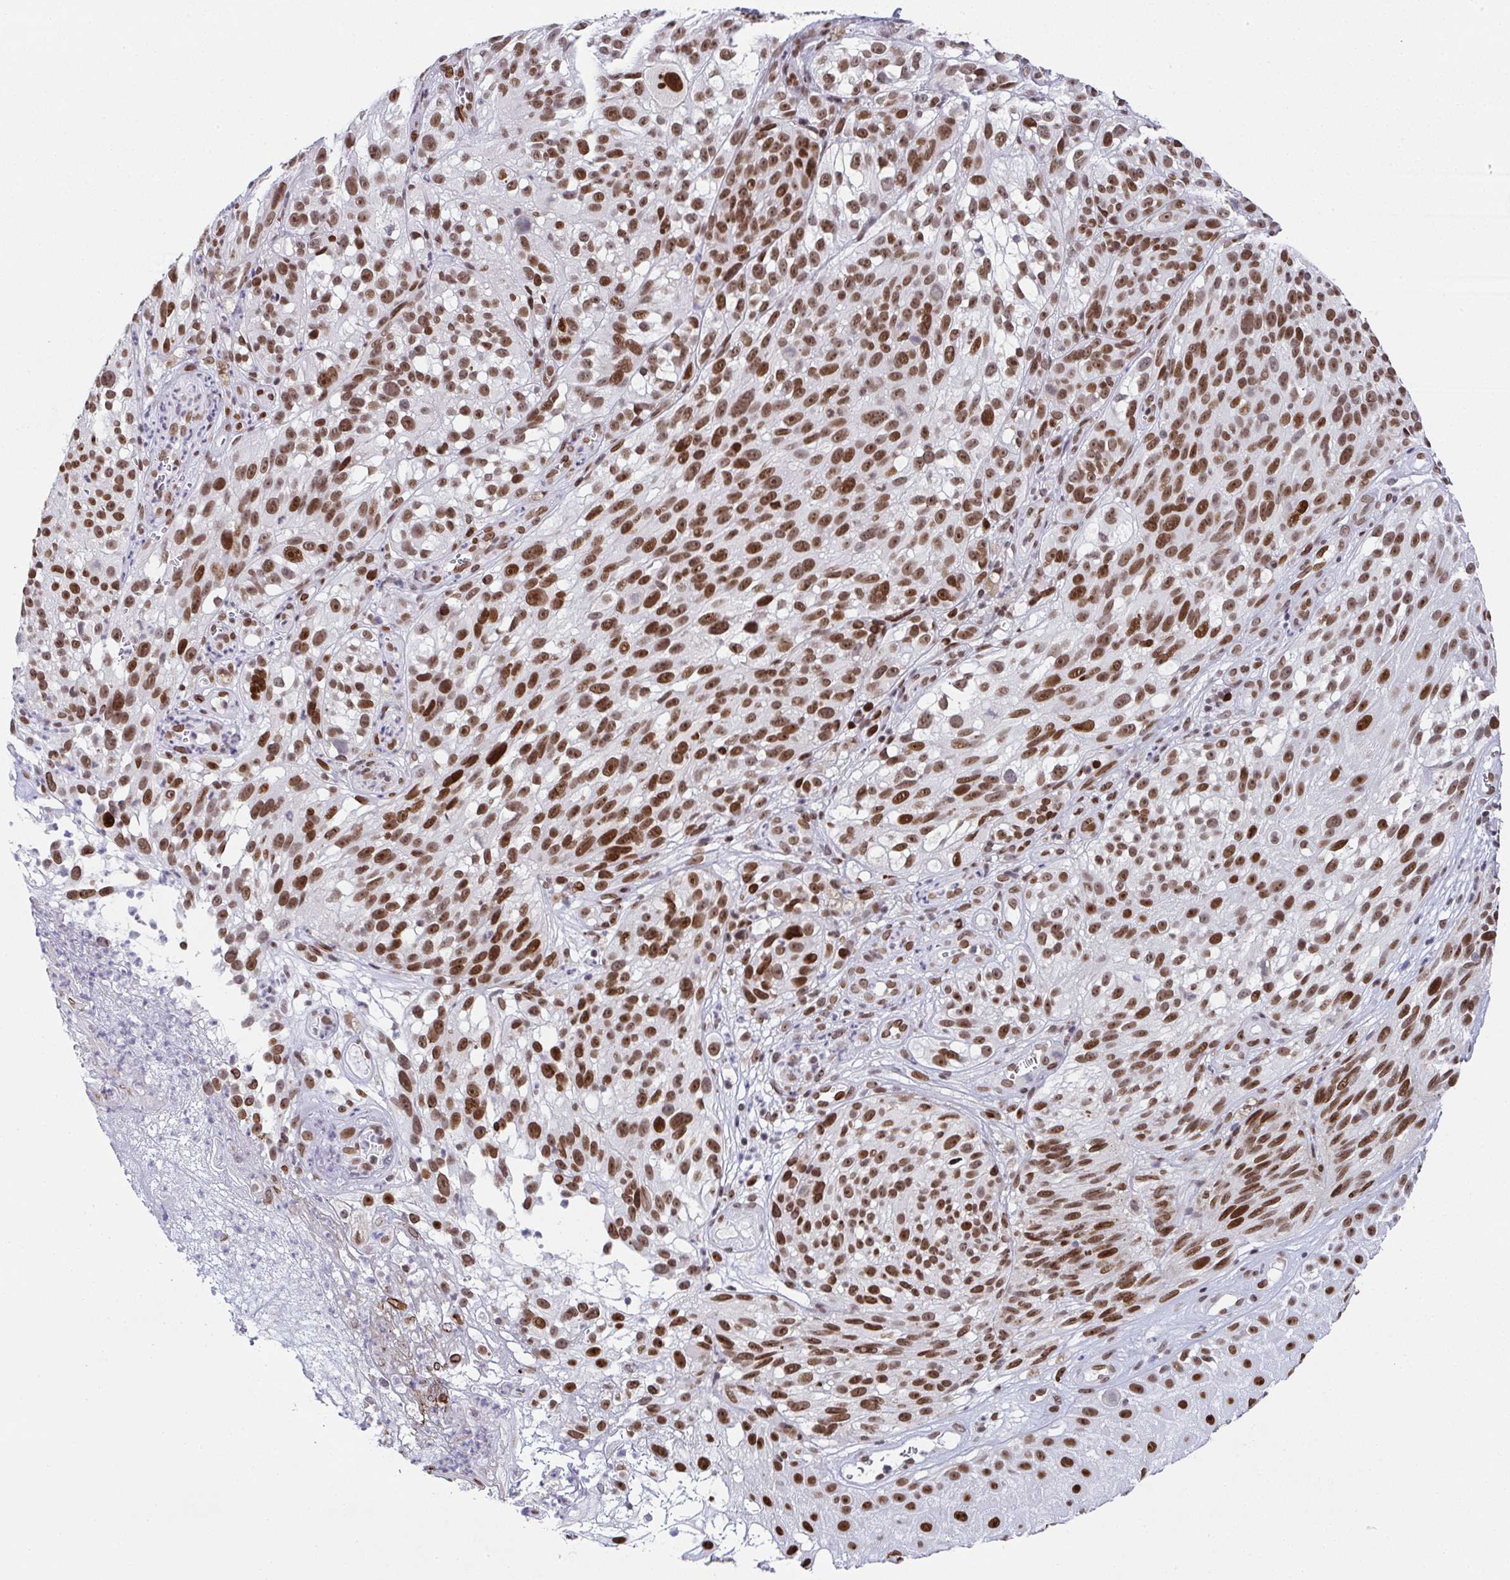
{"staining": {"intensity": "moderate", "quantity": ">75%", "location": "nuclear"}, "tissue": "melanoma", "cell_type": "Tumor cells", "image_type": "cancer", "snomed": [{"axis": "morphology", "description": "Malignant melanoma, NOS"}, {"axis": "topography", "description": "Skin"}], "caption": "Melanoma stained with a protein marker demonstrates moderate staining in tumor cells.", "gene": "RB1", "patient": {"sex": "female", "age": 85}}